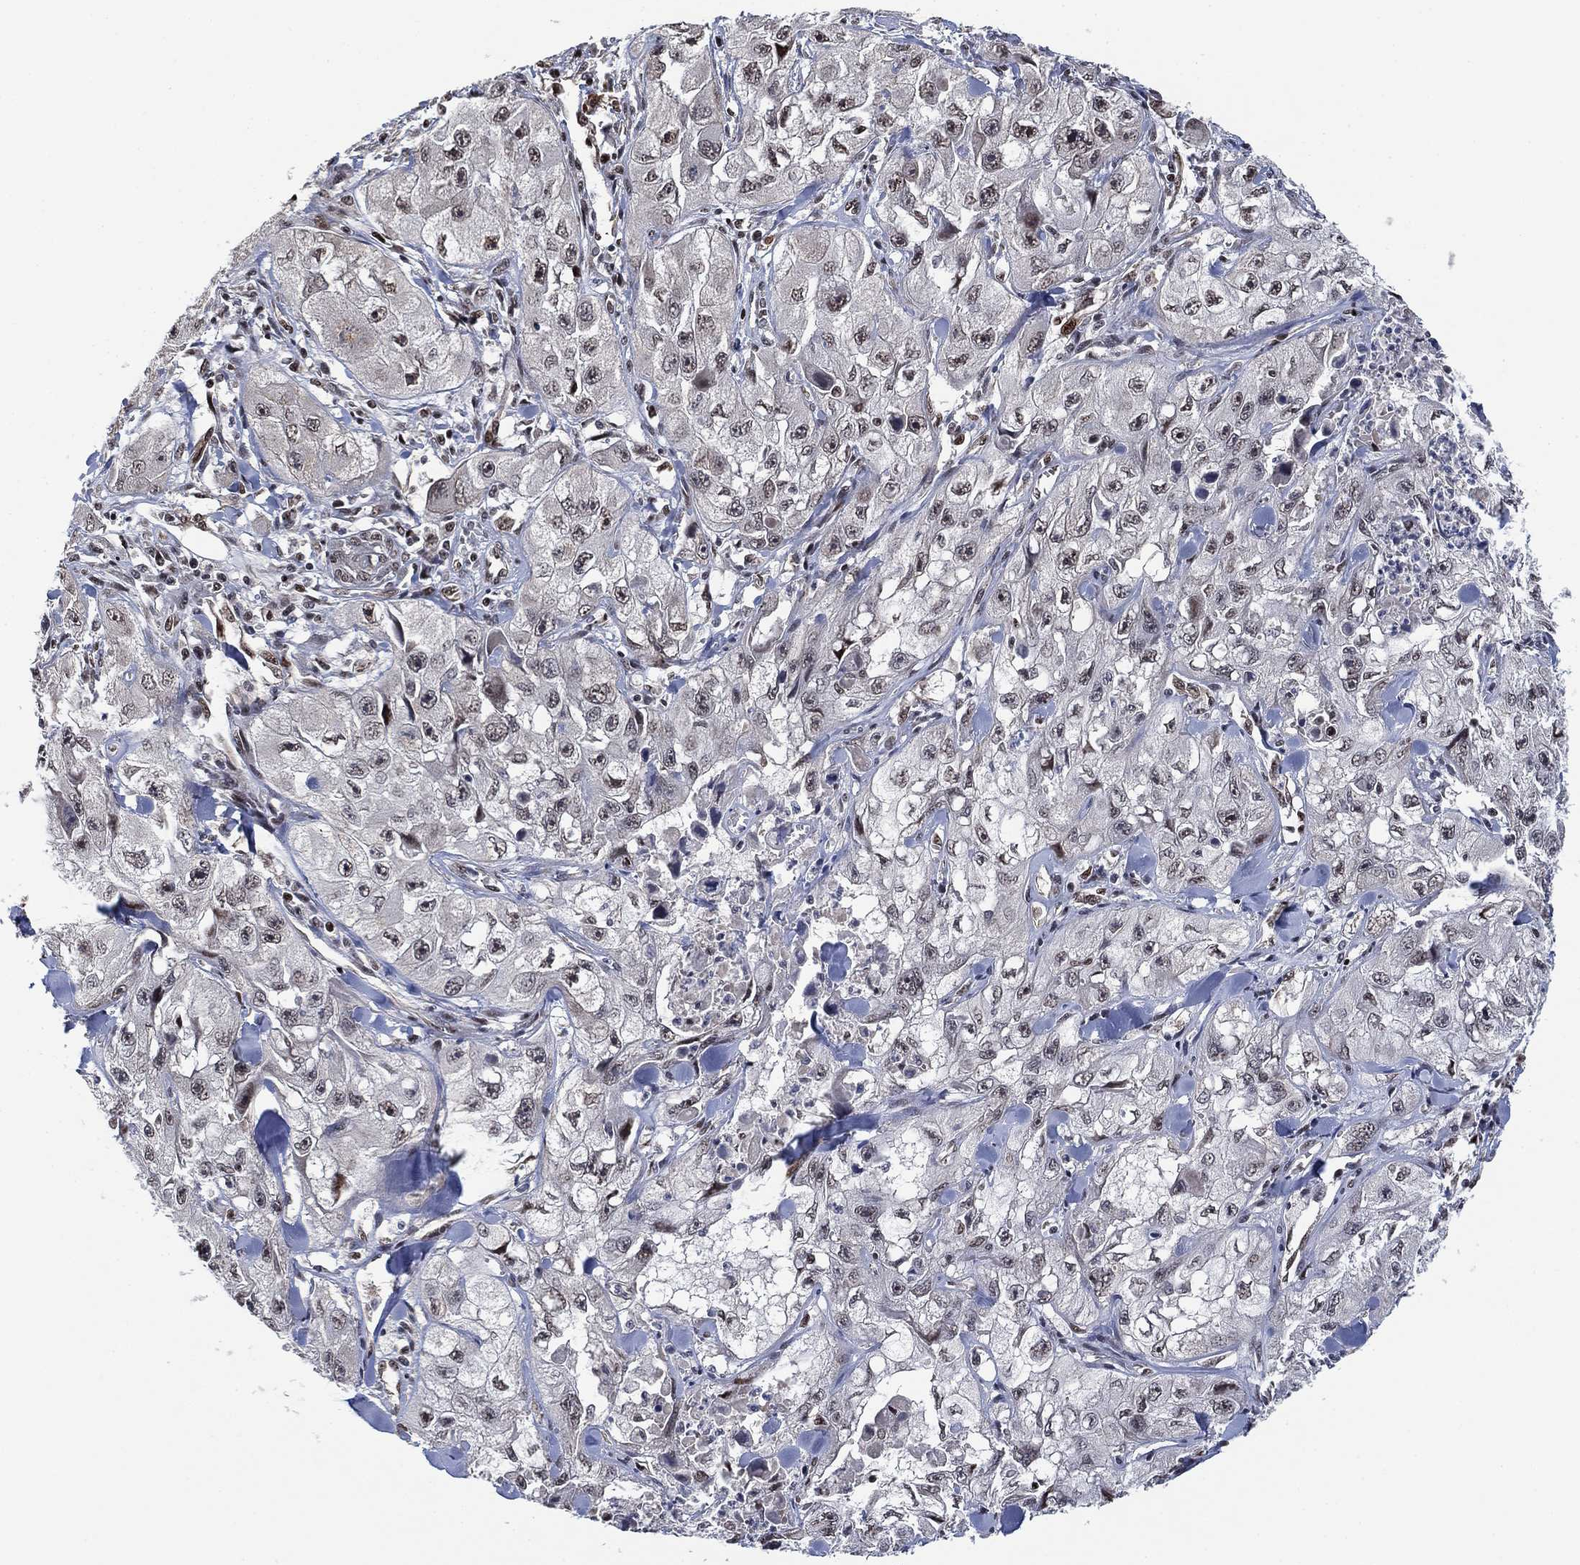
{"staining": {"intensity": "moderate", "quantity": "<25%", "location": "nuclear"}, "tissue": "skin cancer", "cell_type": "Tumor cells", "image_type": "cancer", "snomed": [{"axis": "morphology", "description": "Squamous cell carcinoma, NOS"}, {"axis": "topography", "description": "Skin"}, {"axis": "topography", "description": "Subcutis"}], "caption": "Moderate nuclear expression is seen in about <25% of tumor cells in skin squamous cell carcinoma.", "gene": "ZSCAN30", "patient": {"sex": "male", "age": 73}}